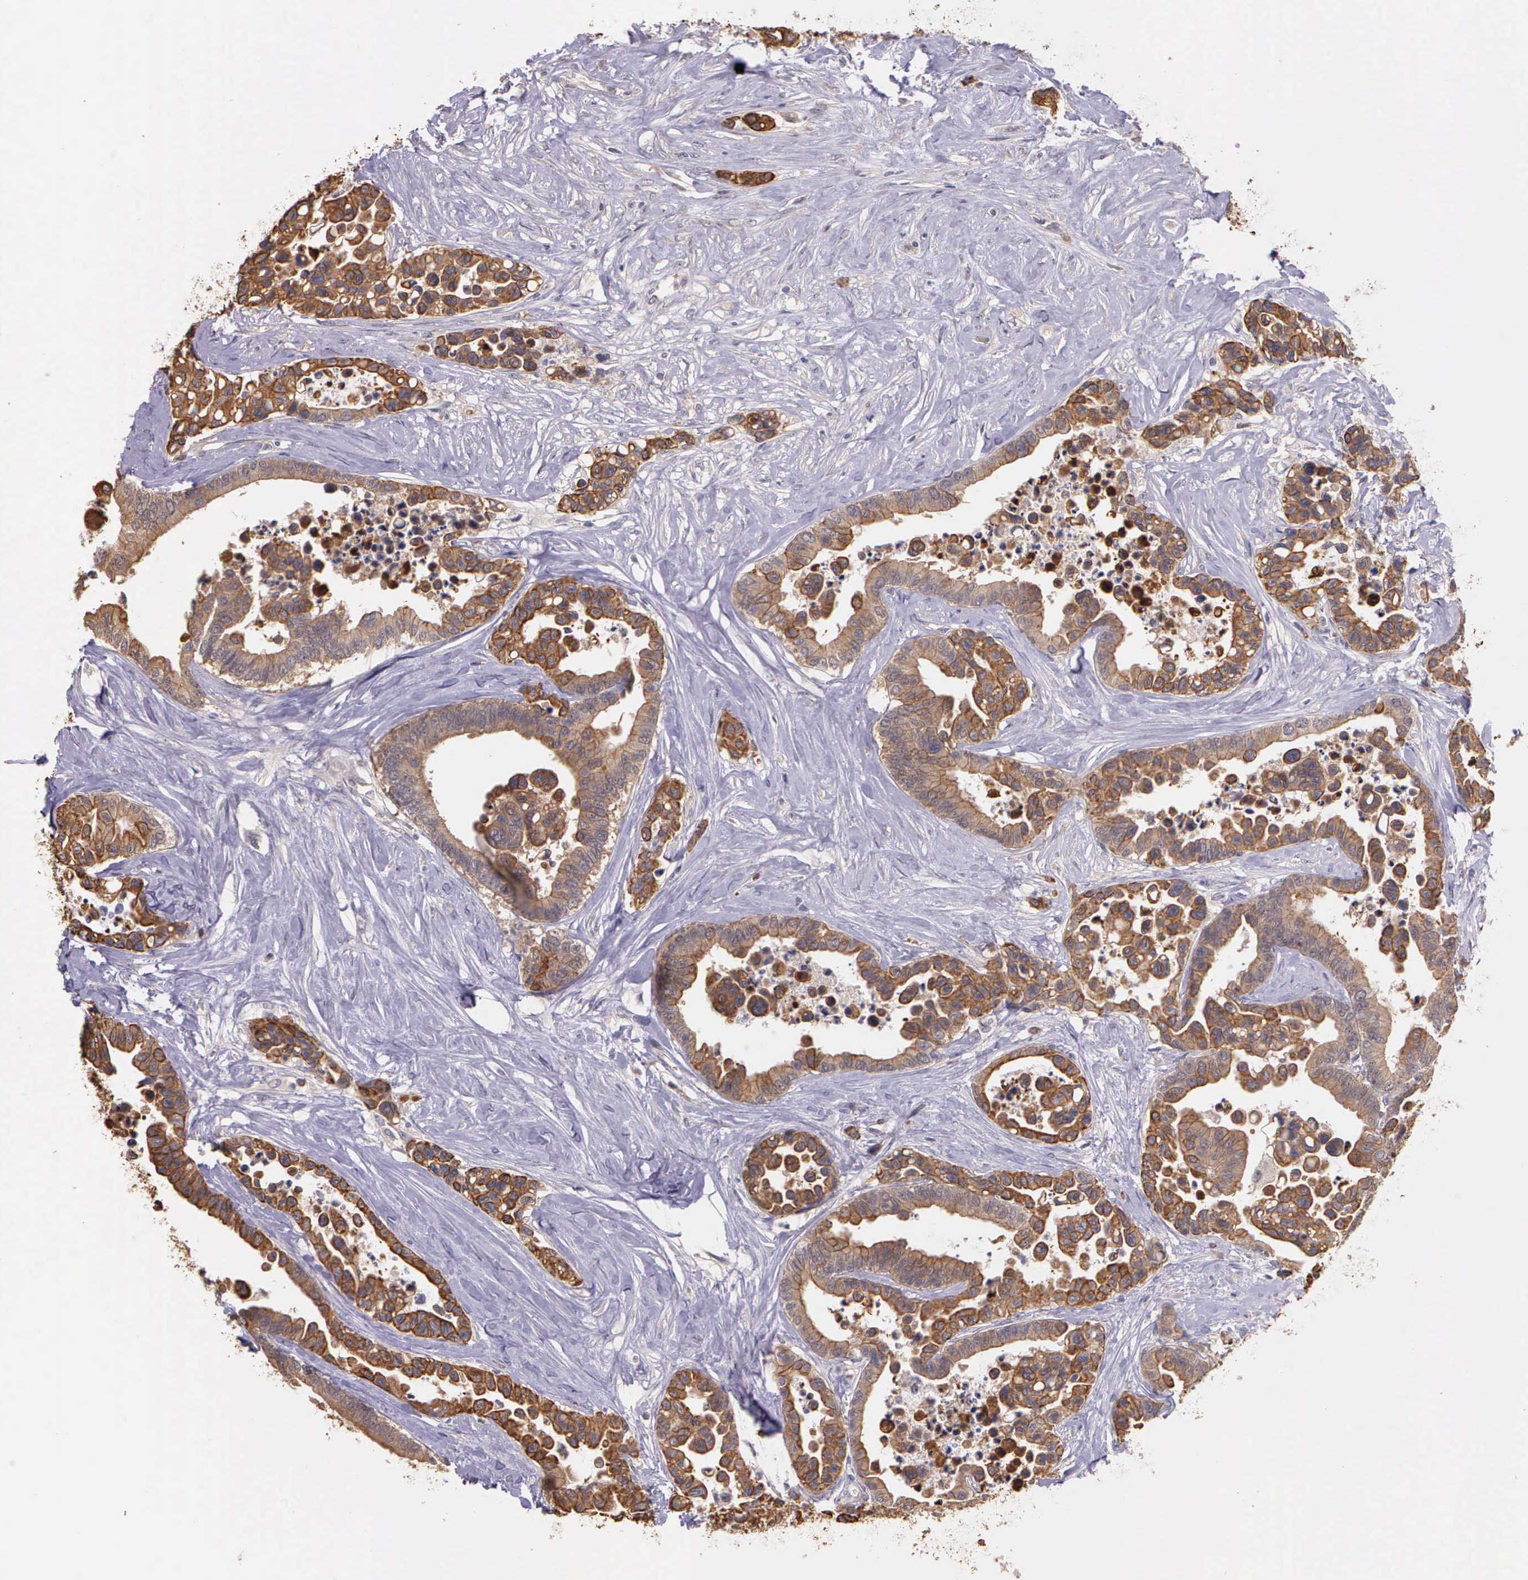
{"staining": {"intensity": "moderate", "quantity": ">75%", "location": "cytoplasmic/membranous"}, "tissue": "colorectal cancer", "cell_type": "Tumor cells", "image_type": "cancer", "snomed": [{"axis": "morphology", "description": "Adenocarcinoma, NOS"}, {"axis": "topography", "description": "Colon"}], "caption": "Protein staining by IHC shows moderate cytoplasmic/membranous positivity in approximately >75% of tumor cells in colorectal cancer (adenocarcinoma).", "gene": "IGBP1", "patient": {"sex": "male", "age": 82}}